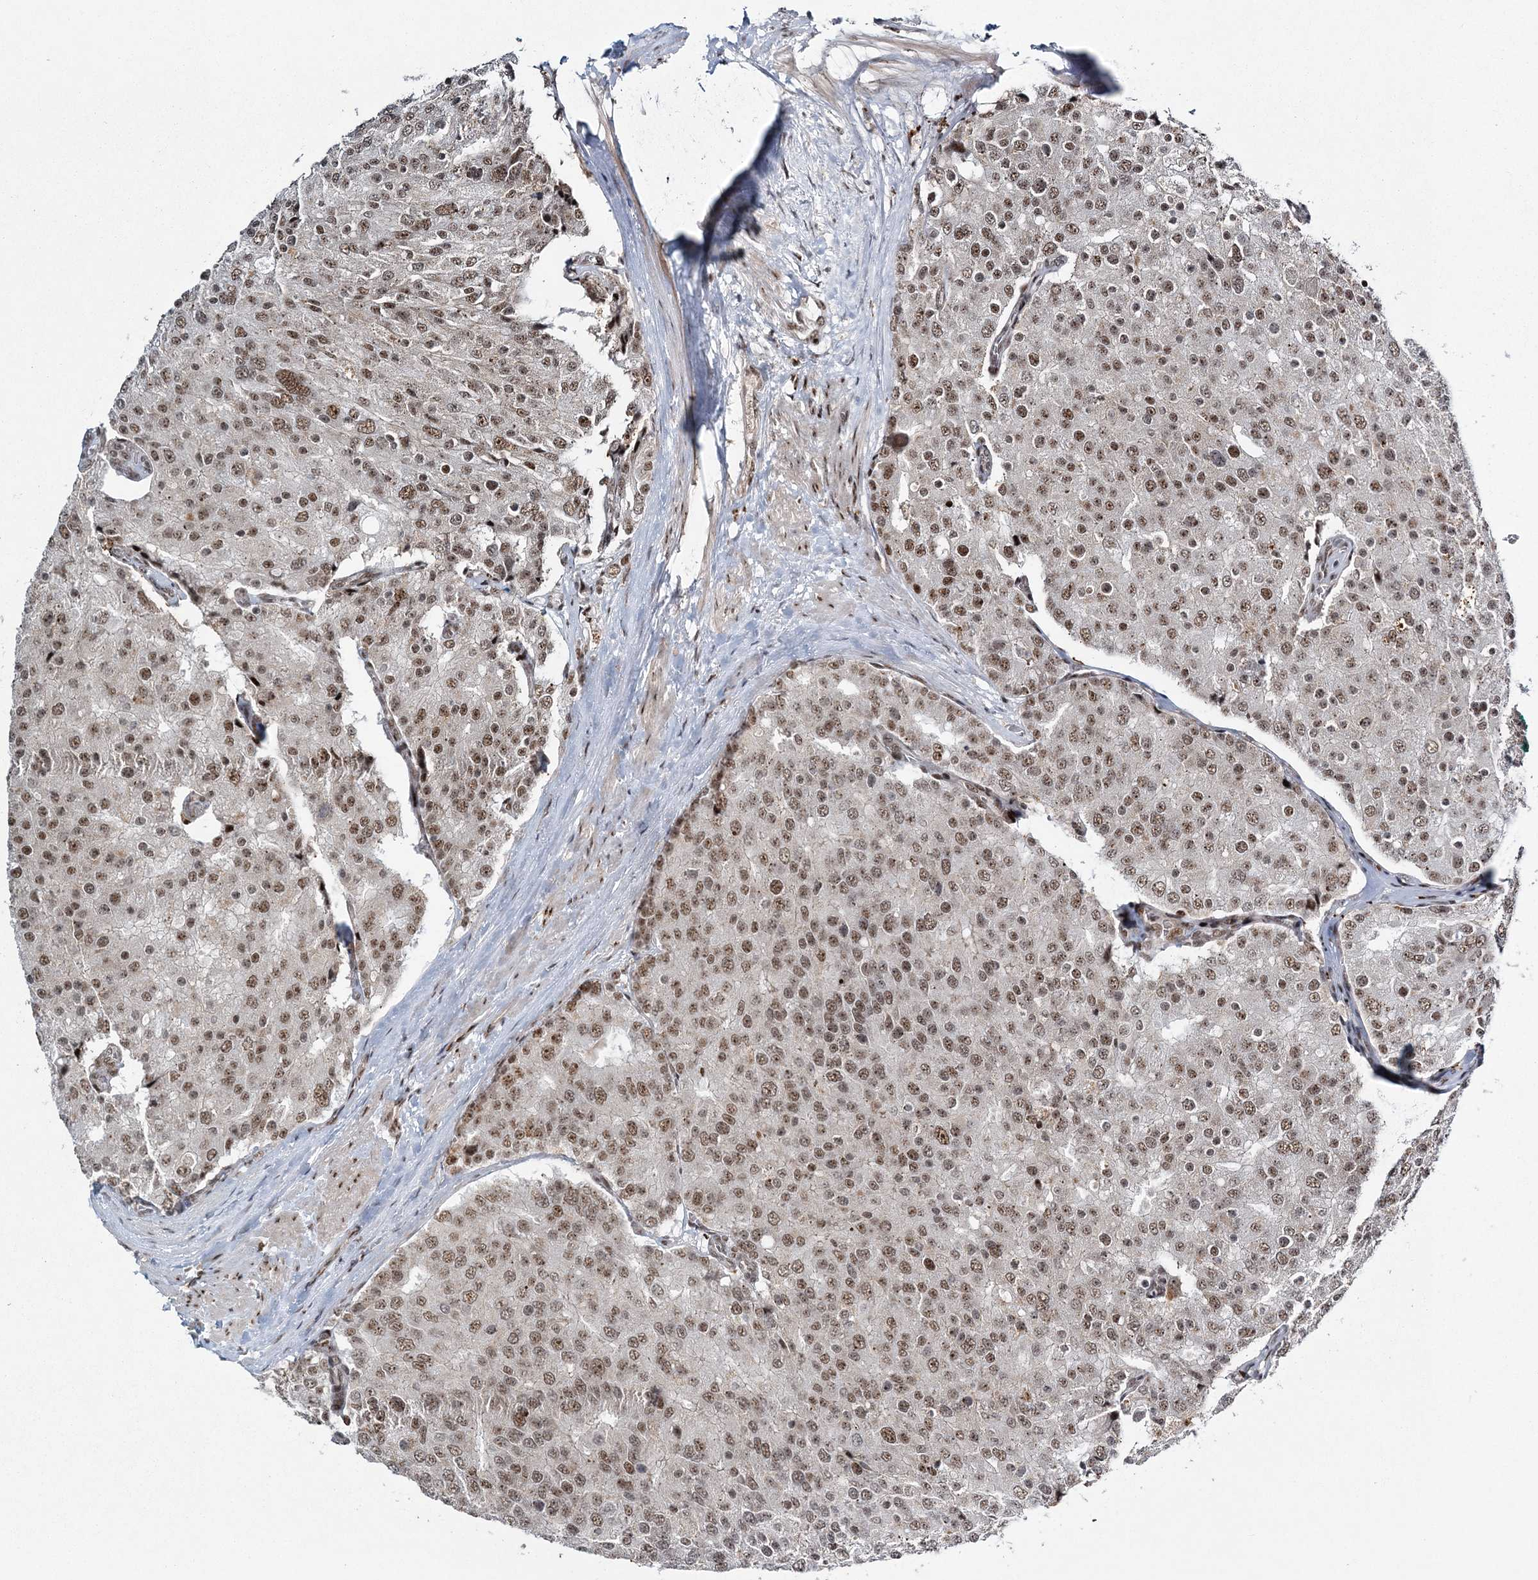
{"staining": {"intensity": "moderate", "quantity": ">75%", "location": "nuclear"}, "tissue": "prostate cancer", "cell_type": "Tumor cells", "image_type": "cancer", "snomed": [{"axis": "morphology", "description": "Adenocarcinoma, High grade"}, {"axis": "topography", "description": "Prostate"}], "caption": "Approximately >75% of tumor cells in human adenocarcinoma (high-grade) (prostate) show moderate nuclear protein positivity as visualized by brown immunohistochemical staining.", "gene": "CWC22", "patient": {"sex": "male", "age": 50}}